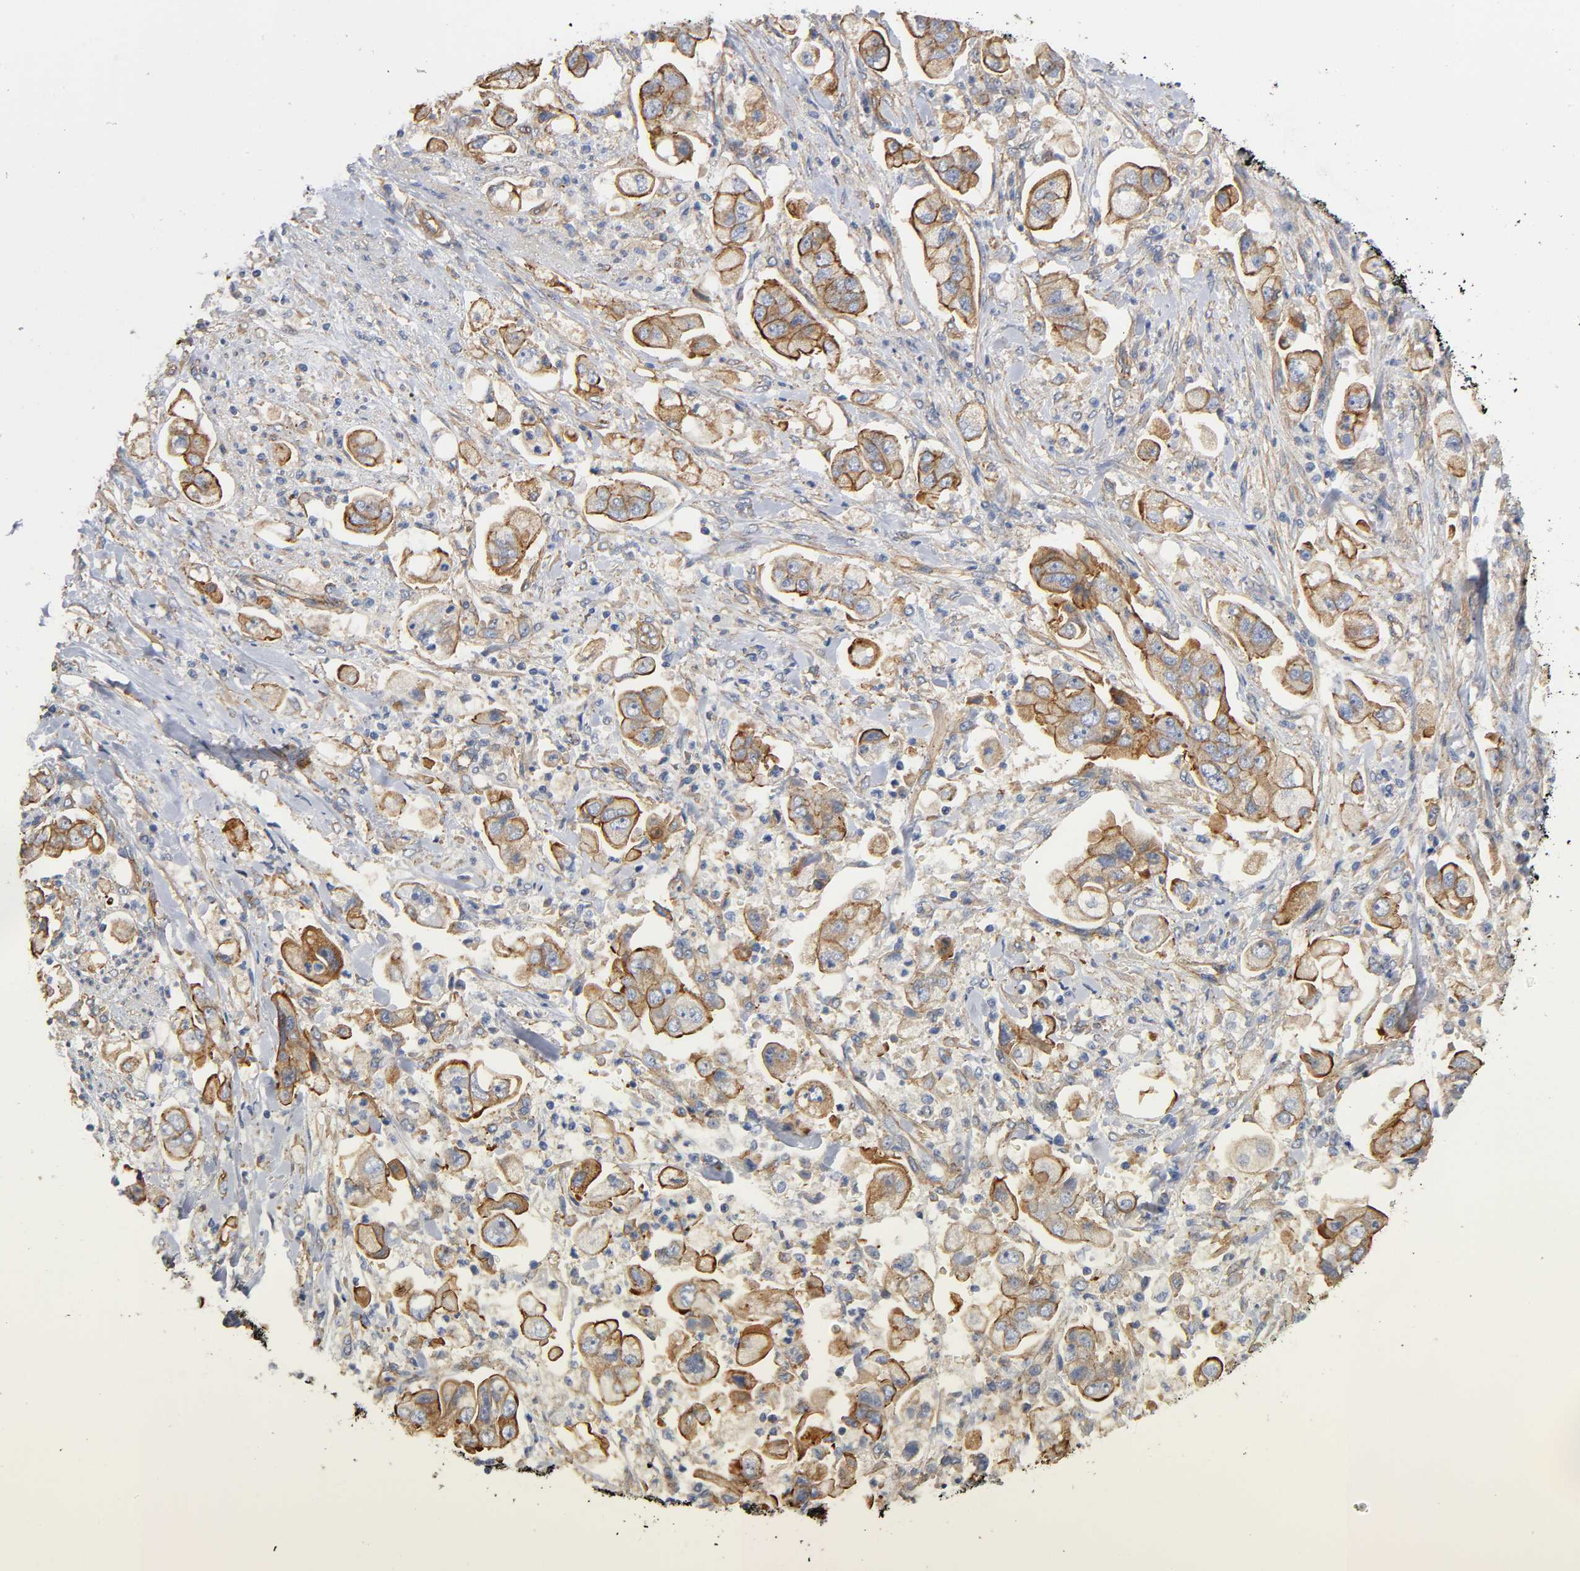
{"staining": {"intensity": "moderate", "quantity": ">75%", "location": "cytoplasmic/membranous"}, "tissue": "stomach cancer", "cell_type": "Tumor cells", "image_type": "cancer", "snomed": [{"axis": "morphology", "description": "Adenocarcinoma, NOS"}, {"axis": "topography", "description": "Stomach"}], "caption": "High-magnification brightfield microscopy of stomach cancer (adenocarcinoma) stained with DAB (3,3'-diaminobenzidine) (brown) and counterstained with hematoxylin (blue). tumor cells exhibit moderate cytoplasmic/membranous positivity is seen in about>75% of cells. (Stains: DAB in brown, nuclei in blue, Microscopy: brightfield microscopy at high magnification).", "gene": "MARS1", "patient": {"sex": "male", "age": 62}}